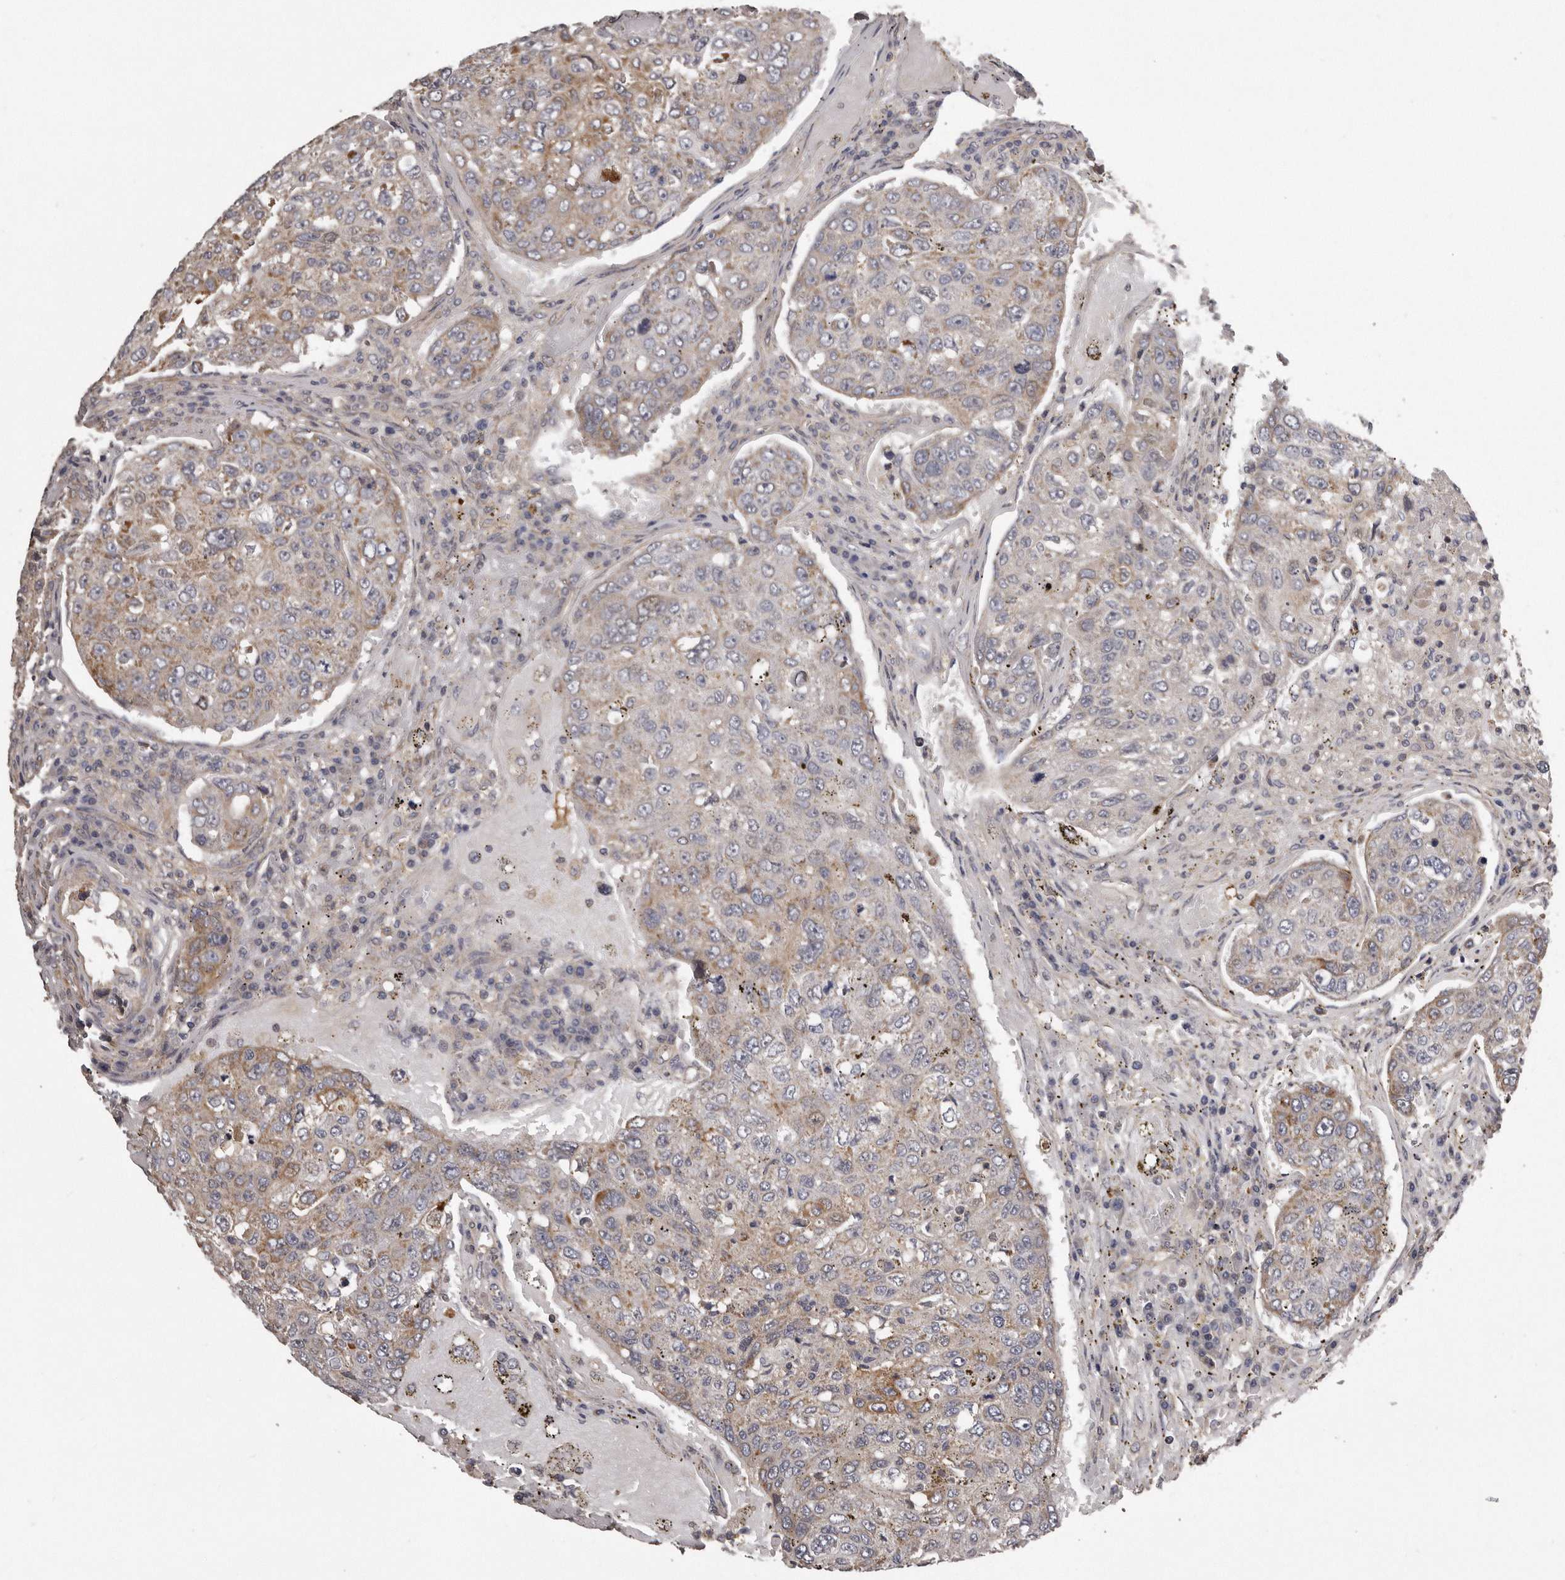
{"staining": {"intensity": "moderate", "quantity": "<25%", "location": "cytoplasmic/membranous"}, "tissue": "urothelial cancer", "cell_type": "Tumor cells", "image_type": "cancer", "snomed": [{"axis": "morphology", "description": "Urothelial carcinoma, High grade"}, {"axis": "topography", "description": "Lymph node"}, {"axis": "topography", "description": "Urinary bladder"}], "caption": "Protein positivity by immunohistochemistry (IHC) reveals moderate cytoplasmic/membranous expression in about <25% of tumor cells in urothelial carcinoma (high-grade).", "gene": "ARMCX1", "patient": {"sex": "male", "age": 51}}